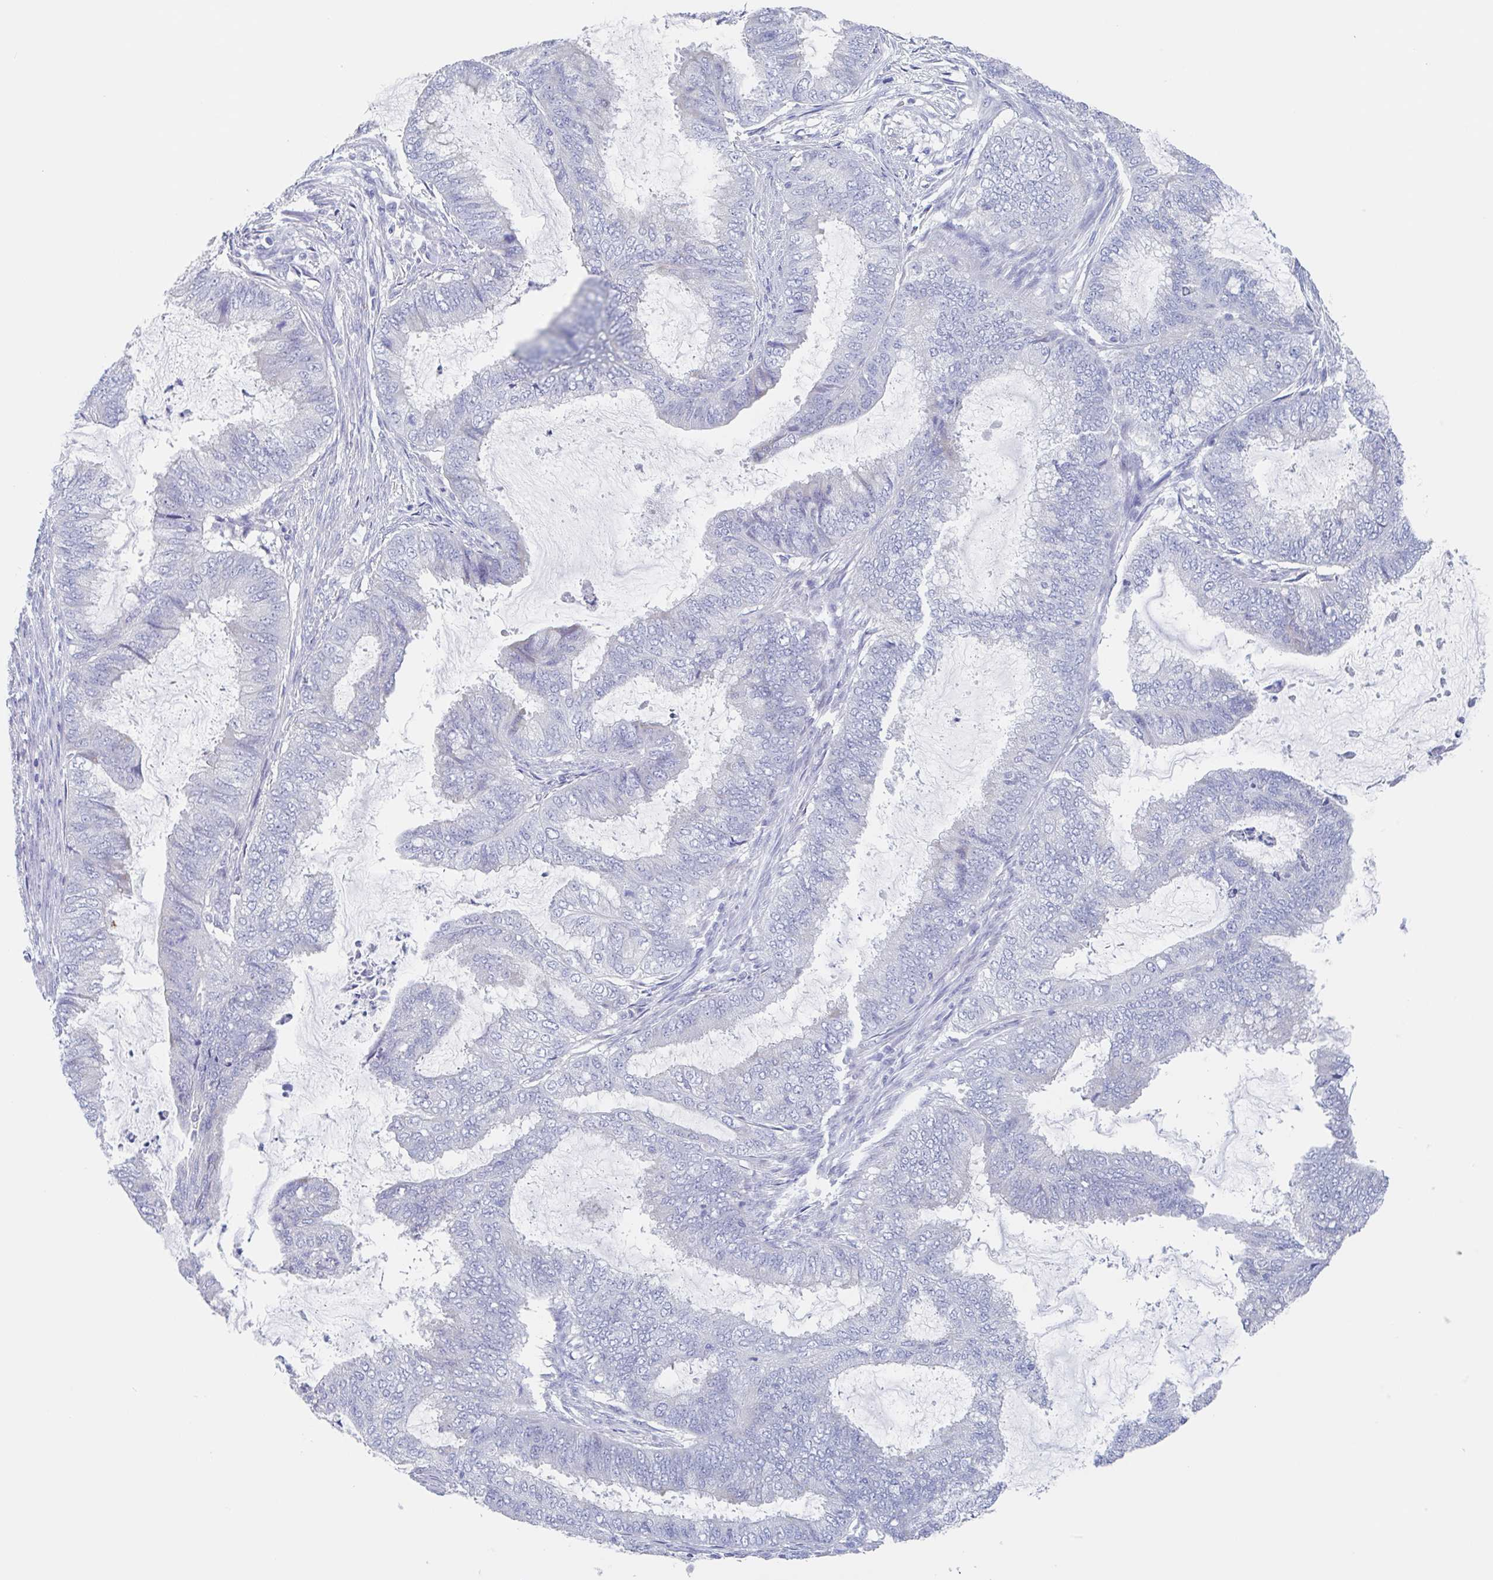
{"staining": {"intensity": "negative", "quantity": "none", "location": "none"}, "tissue": "endometrial cancer", "cell_type": "Tumor cells", "image_type": "cancer", "snomed": [{"axis": "morphology", "description": "Adenocarcinoma, NOS"}, {"axis": "topography", "description": "Endometrium"}], "caption": "High magnification brightfield microscopy of endometrial cancer stained with DAB (brown) and counterstained with hematoxylin (blue): tumor cells show no significant positivity. (DAB IHC with hematoxylin counter stain).", "gene": "NOXRED1", "patient": {"sex": "female", "age": 51}}